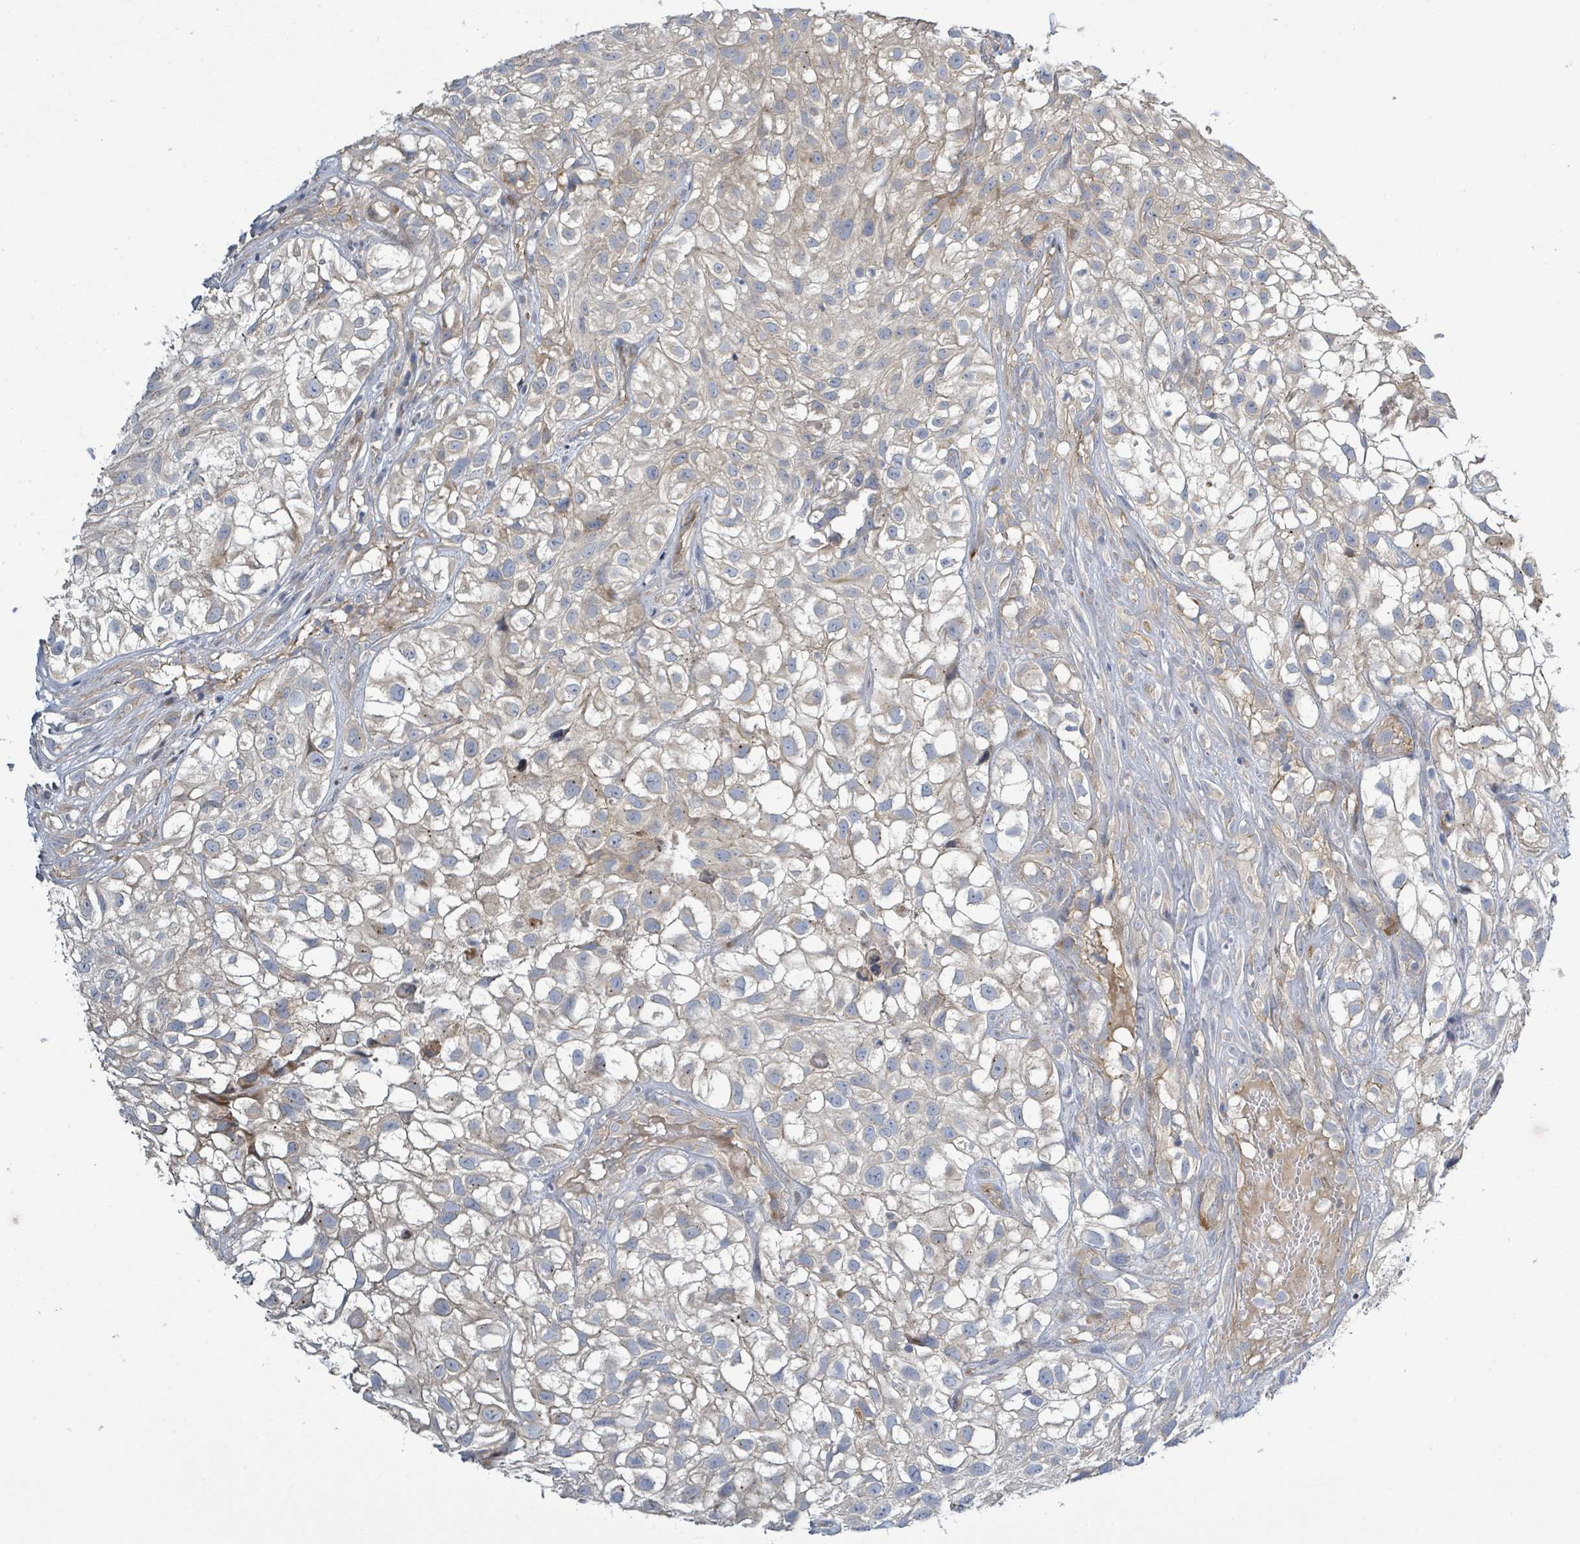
{"staining": {"intensity": "moderate", "quantity": "<25%", "location": "cytoplasmic/membranous"}, "tissue": "urothelial cancer", "cell_type": "Tumor cells", "image_type": "cancer", "snomed": [{"axis": "morphology", "description": "Urothelial carcinoma, High grade"}, {"axis": "topography", "description": "Urinary bladder"}], "caption": "IHC (DAB) staining of urothelial cancer demonstrates moderate cytoplasmic/membranous protein expression in approximately <25% of tumor cells. The staining was performed using DAB (3,3'-diaminobenzidine) to visualize the protein expression in brown, while the nuclei were stained in blue with hematoxylin (Magnification: 20x).", "gene": "CFAP210", "patient": {"sex": "male", "age": 56}}